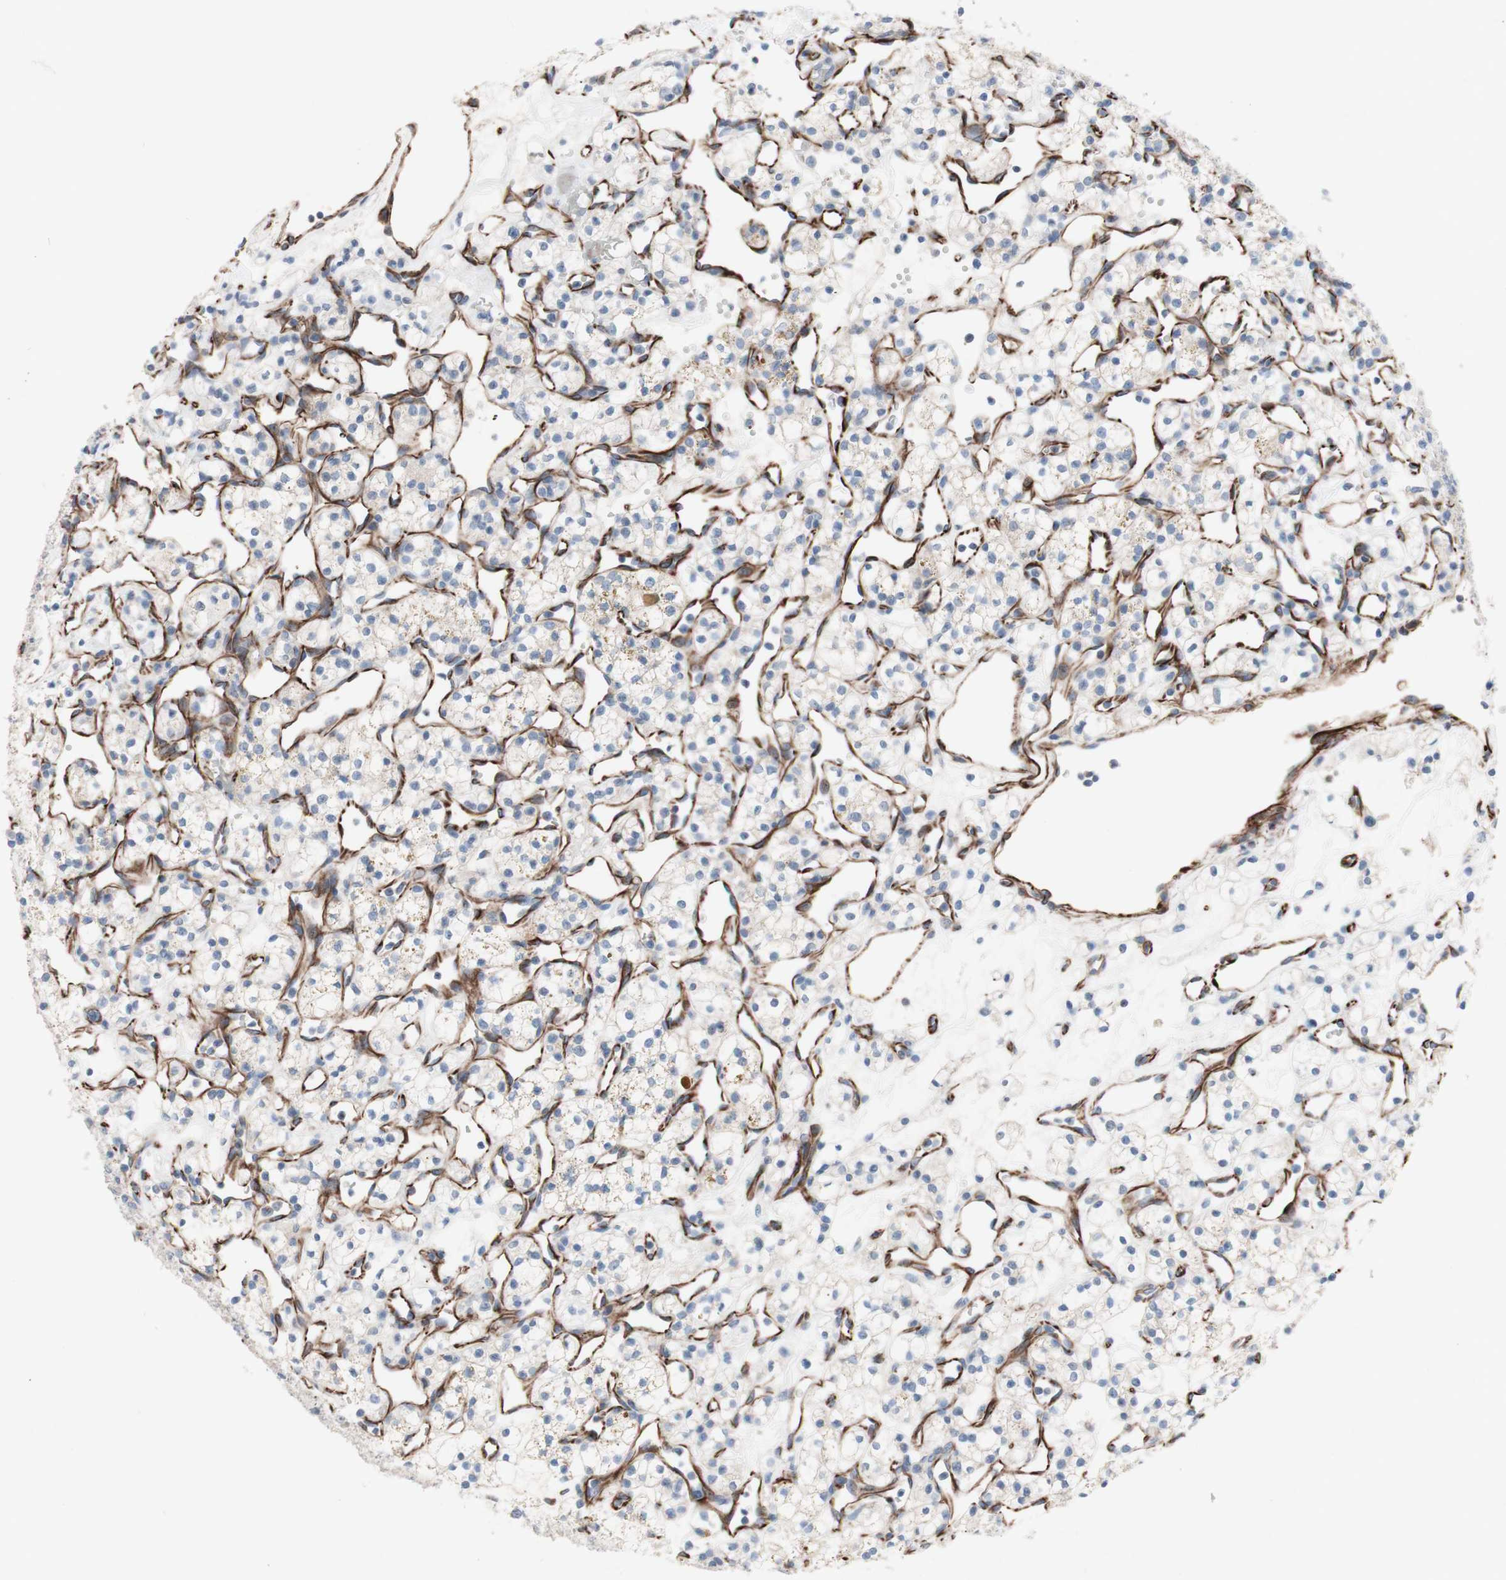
{"staining": {"intensity": "negative", "quantity": "none", "location": "none"}, "tissue": "renal cancer", "cell_type": "Tumor cells", "image_type": "cancer", "snomed": [{"axis": "morphology", "description": "Adenocarcinoma, NOS"}, {"axis": "topography", "description": "Kidney"}], "caption": "A high-resolution image shows IHC staining of renal cancer (adenocarcinoma), which displays no significant positivity in tumor cells. (DAB (3,3'-diaminobenzidine) immunohistochemistry, high magnification).", "gene": "AGPAT5", "patient": {"sex": "female", "age": 60}}